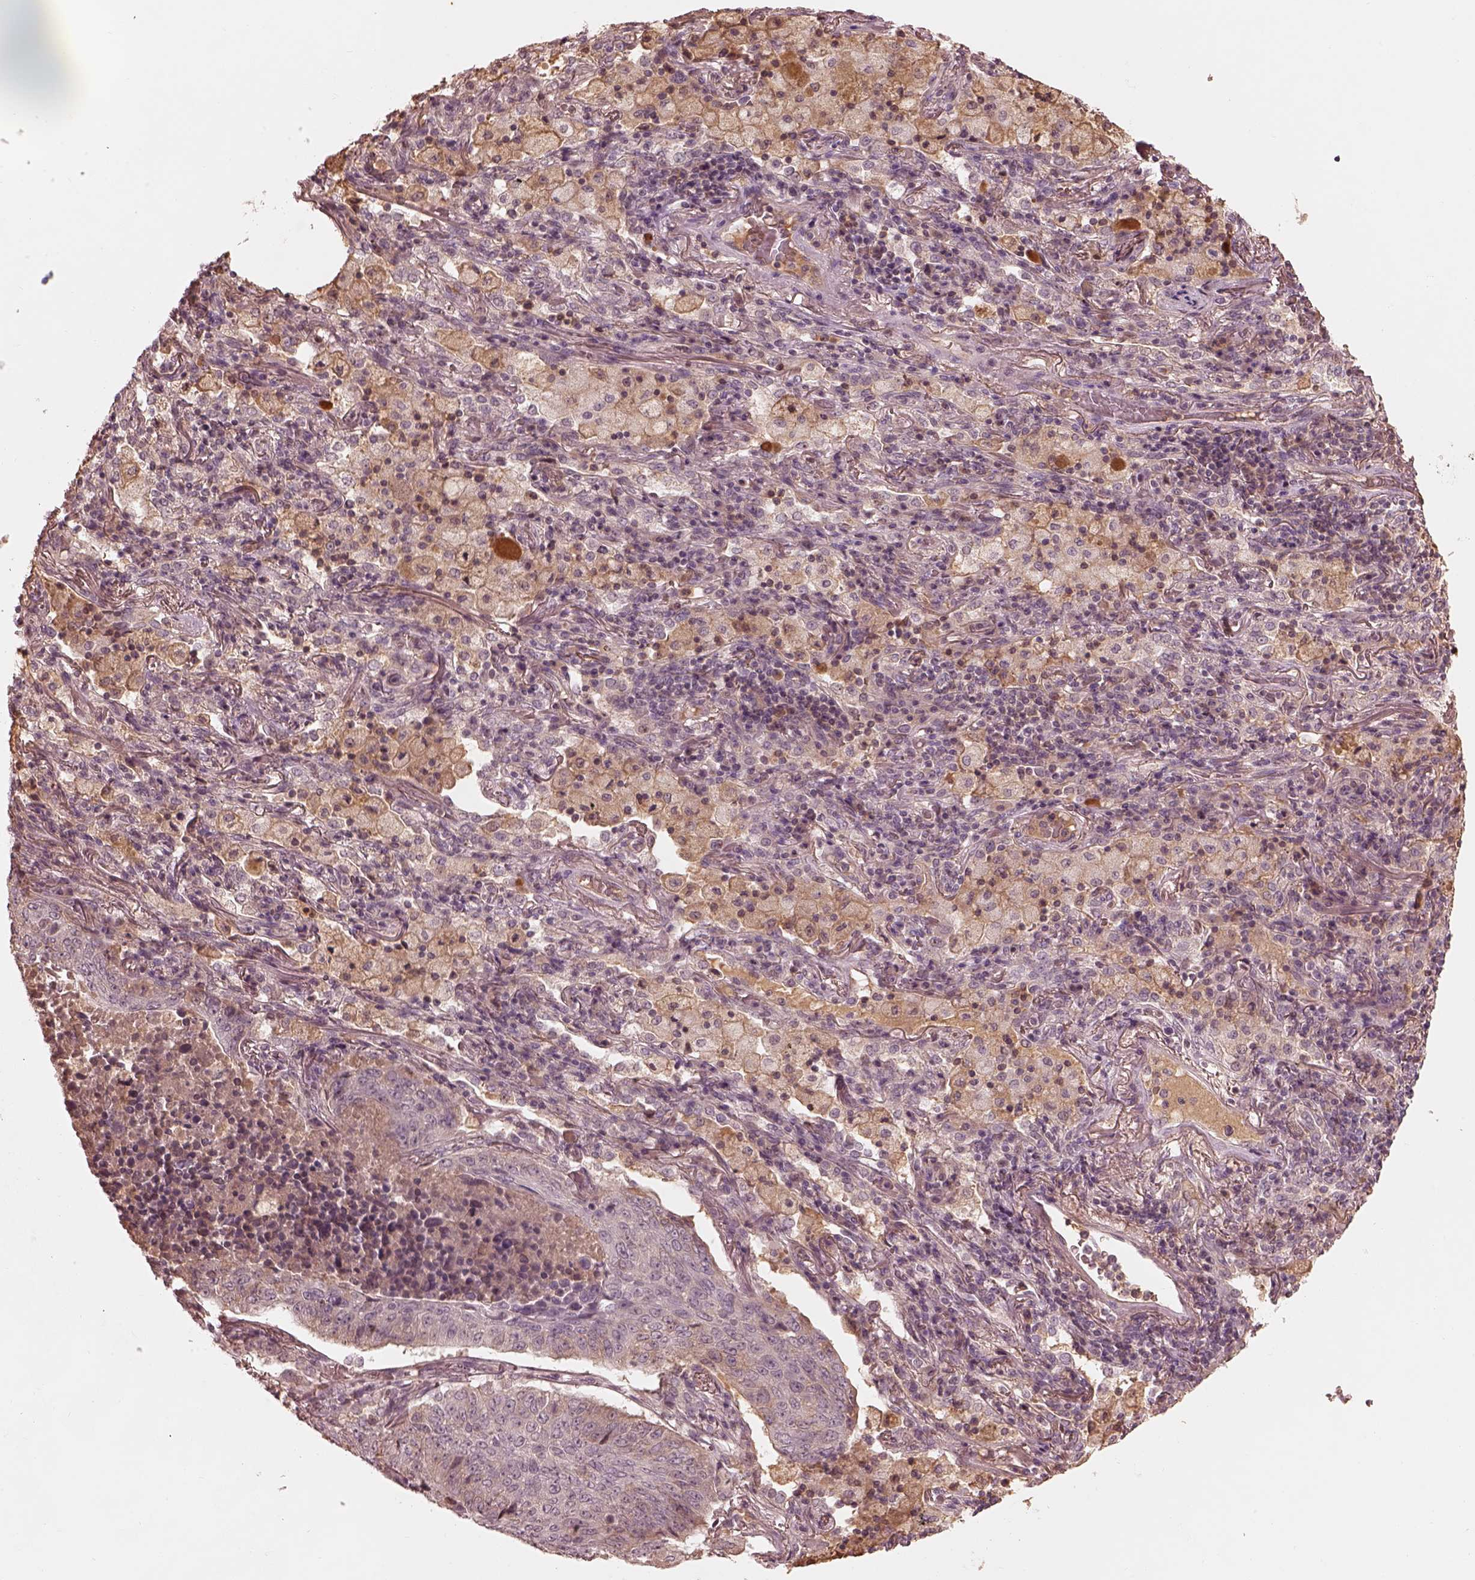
{"staining": {"intensity": "negative", "quantity": "none", "location": "none"}, "tissue": "lung cancer", "cell_type": "Tumor cells", "image_type": "cancer", "snomed": [{"axis": "morphology", "description": "Normal tissue, NOS"}, {"axis": "morphology", "description": "Squamous cell carcinoma, NOS"}, {"axis": "topography", "description": "Bronchus"}, {"axis": "topography", "description": "Lung"}], "caption": "Lung squamous cell carcinoma stained for a protein using immunohistochemistry (IHC) shows no expression tumor cells.", "gene": "TF", "patient": {"sex": "male", "age": 64}}